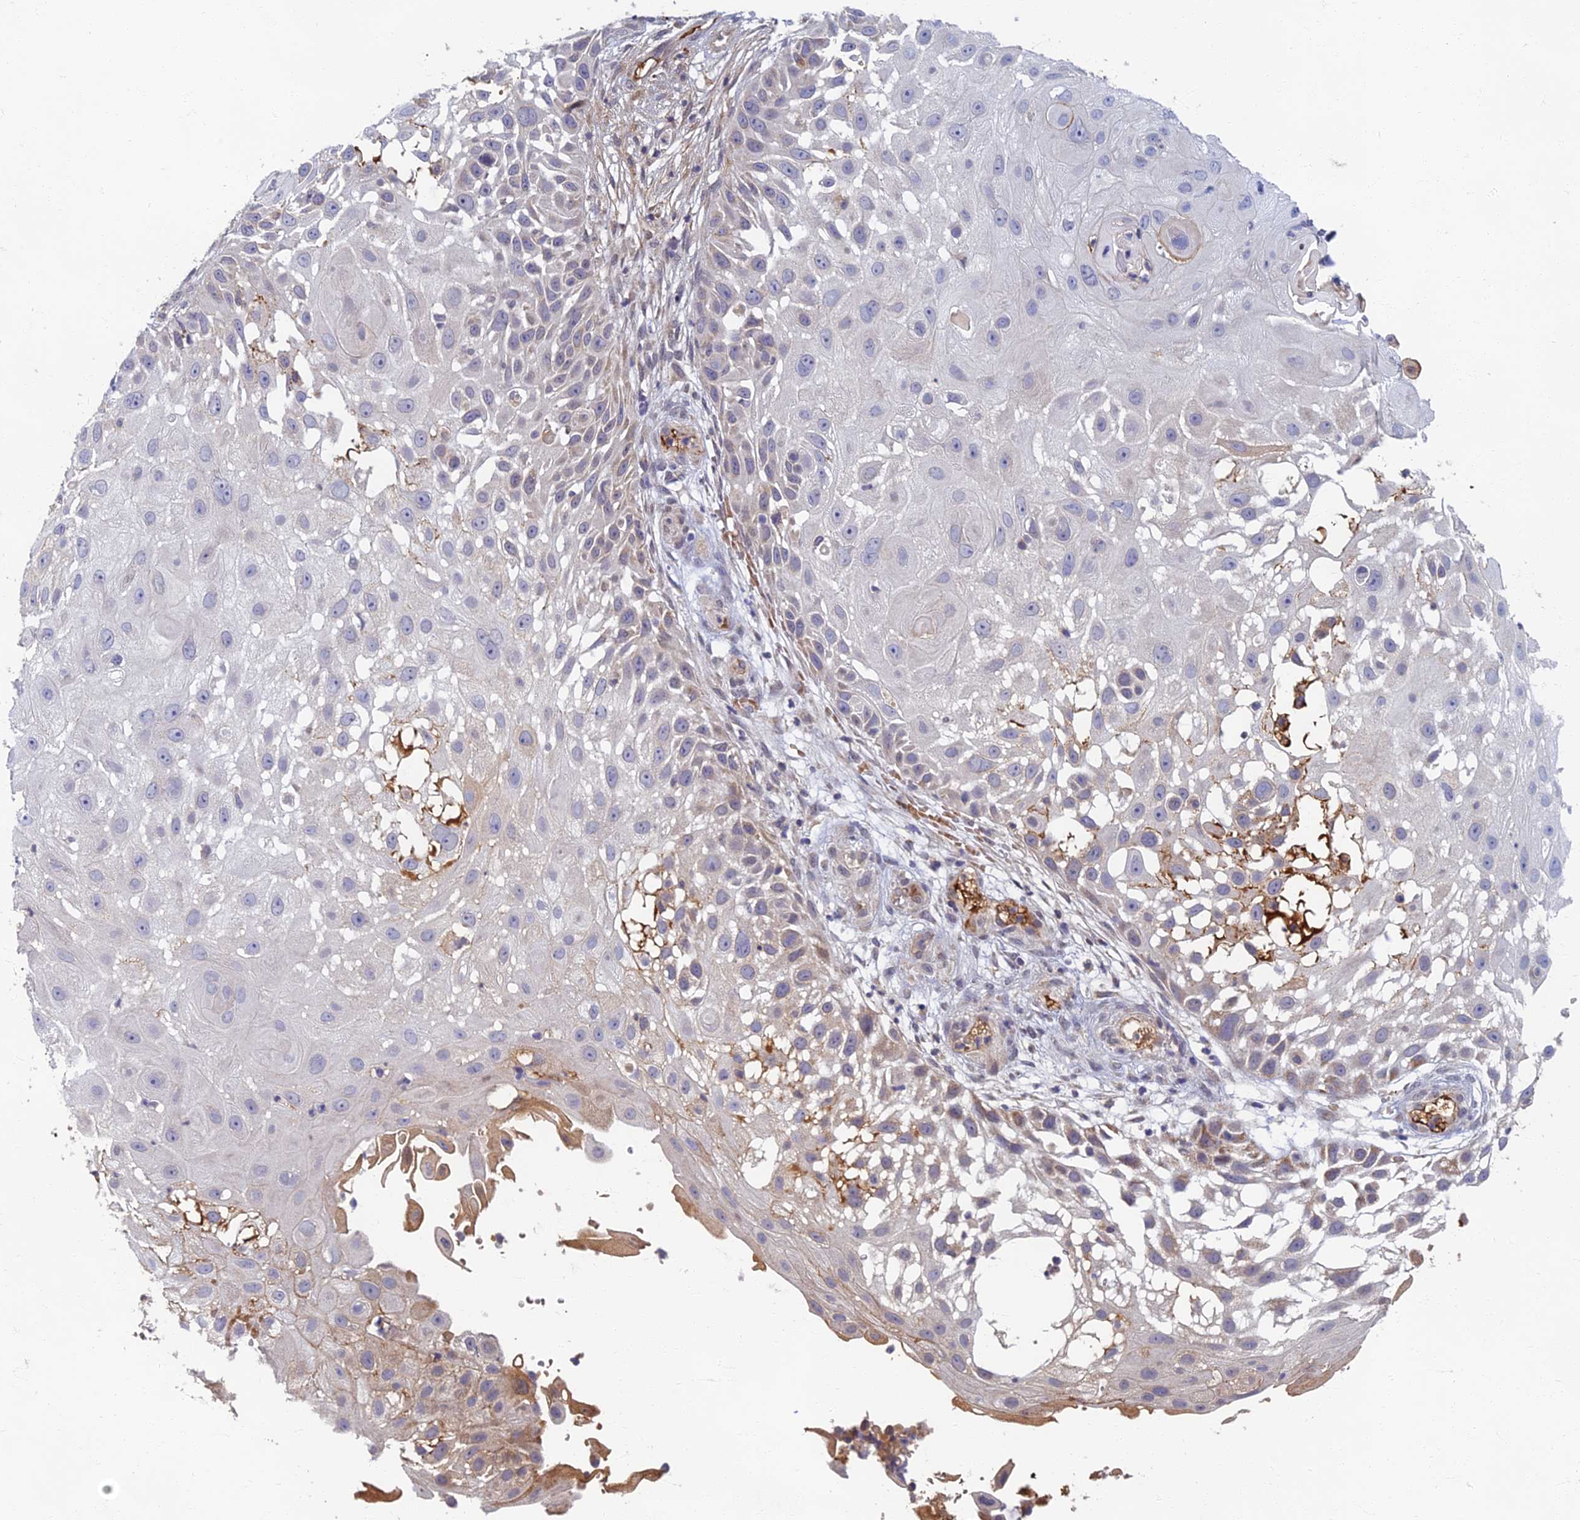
{"staining": {"intensity": "negative", "quantity": "none", "location": "none"}, "tissue": "skin cancer", "cell_type": "Tumor cells", "image_type": "cancer", "snomed": [{"axis": "morphology", "description": "Squamous cell carcinoma, NOS"}, {"axis": "topography", "description": "Skin"}], "caption": "High power microscopy image of an immunohistochemistry (IHC) photomicrograph of skin squamous cell carcinoma, revealing no significant staining in tumor cells.", "gene": "EARS2", "patient": {"sex": "female", "age": 44}}